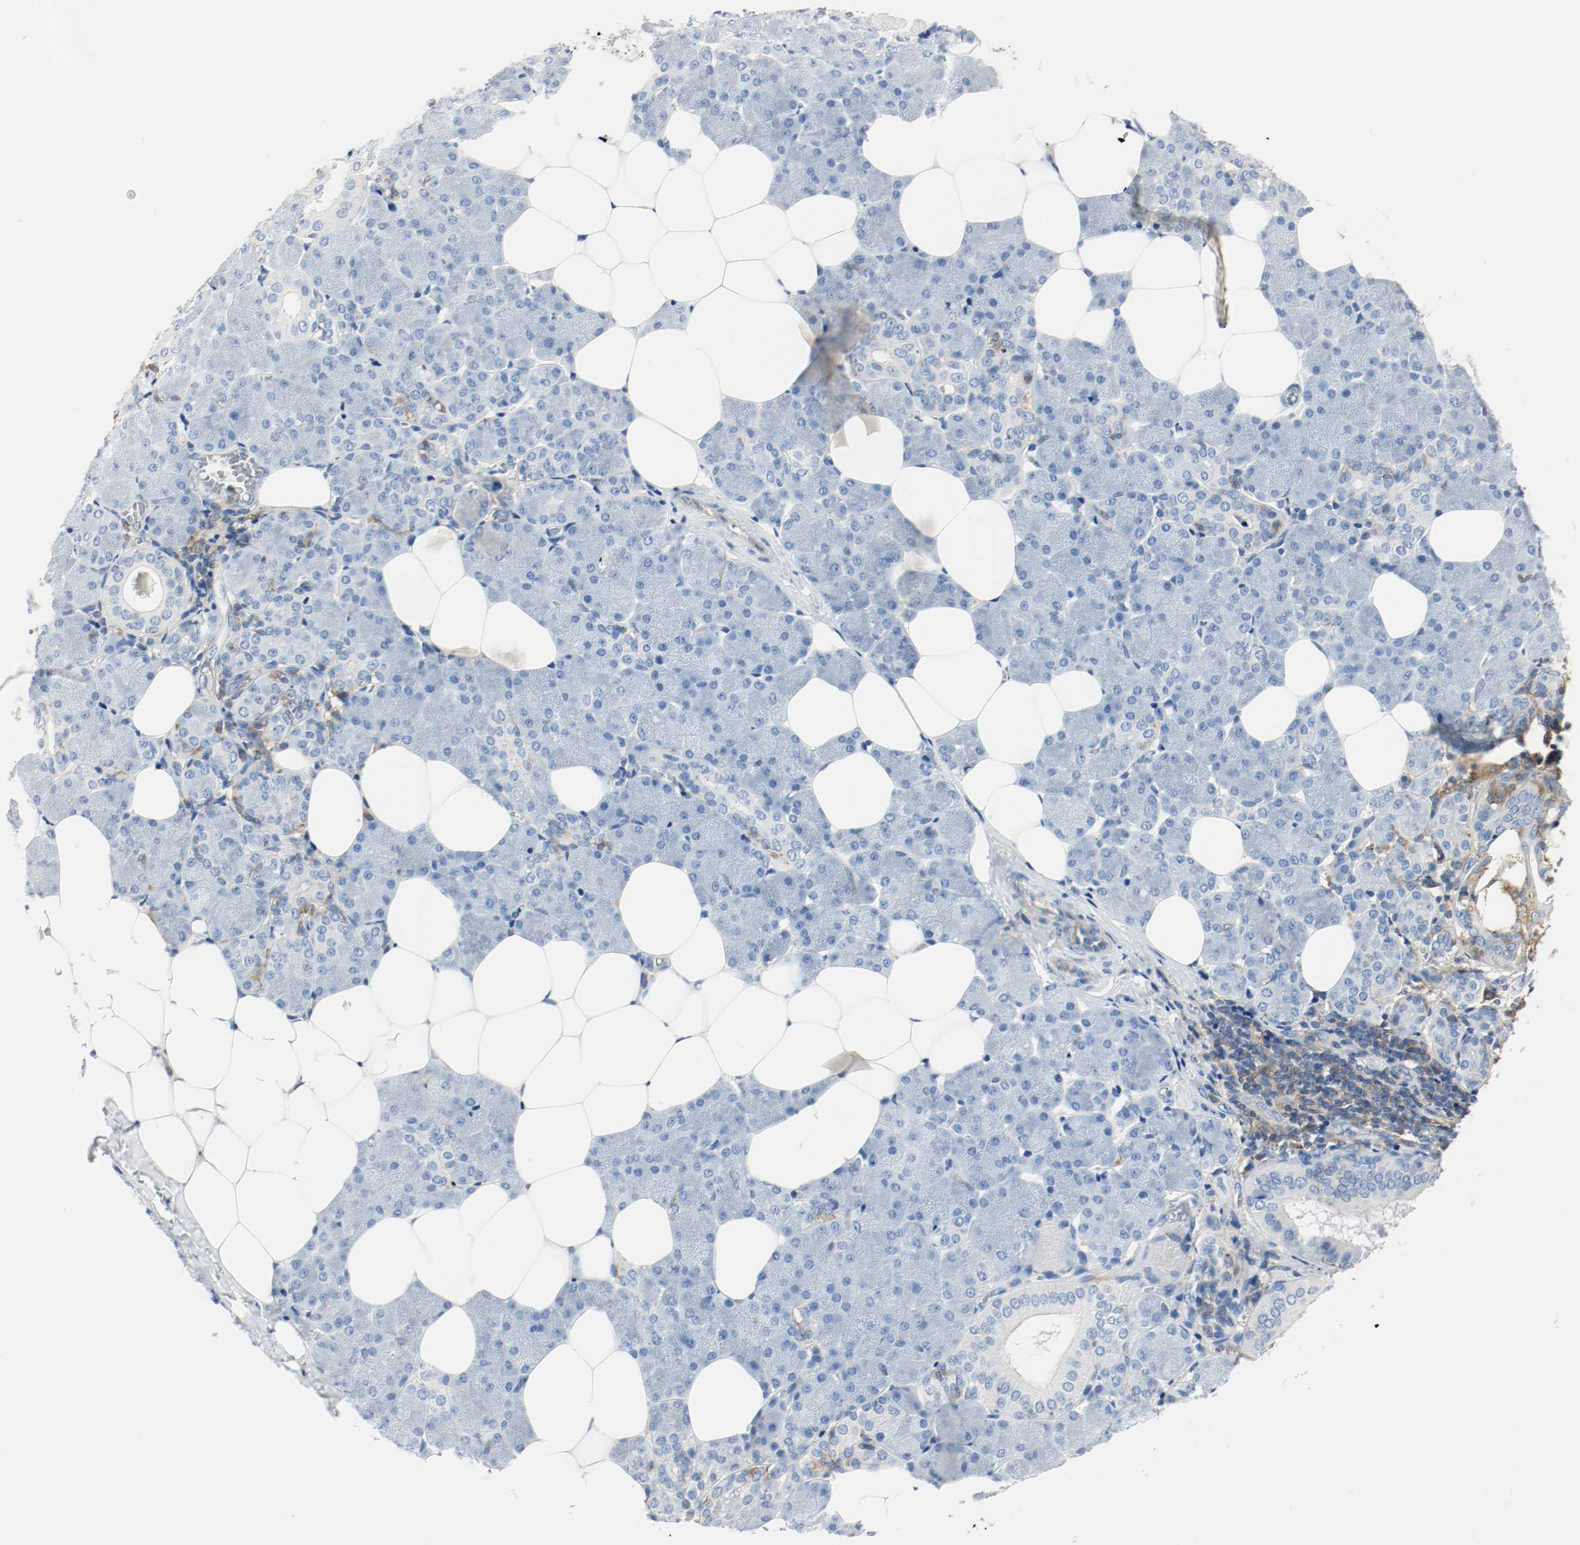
{"staining": {"intensity": "negative", "quantity": "none", "location": "none"}, "tissue": "salivary gland", "cell_type": "Glandular cells", "image_type": "normal", "snomed": [{"axis": "morphology", "description": "Normal tissue, NOS"}, {"axis": "morphology", "description": "Adenoma, NOS"}, {"axis": "topography", "description": "Salivary gland"}], "caption": "The image reveals no significant staining in glandular cells of salivary gland. (DAB immunohistochemistry with hematoxylin counter stain).", "gene": "ARPC1B", "patient": {"sex": "female", "age": 32}}